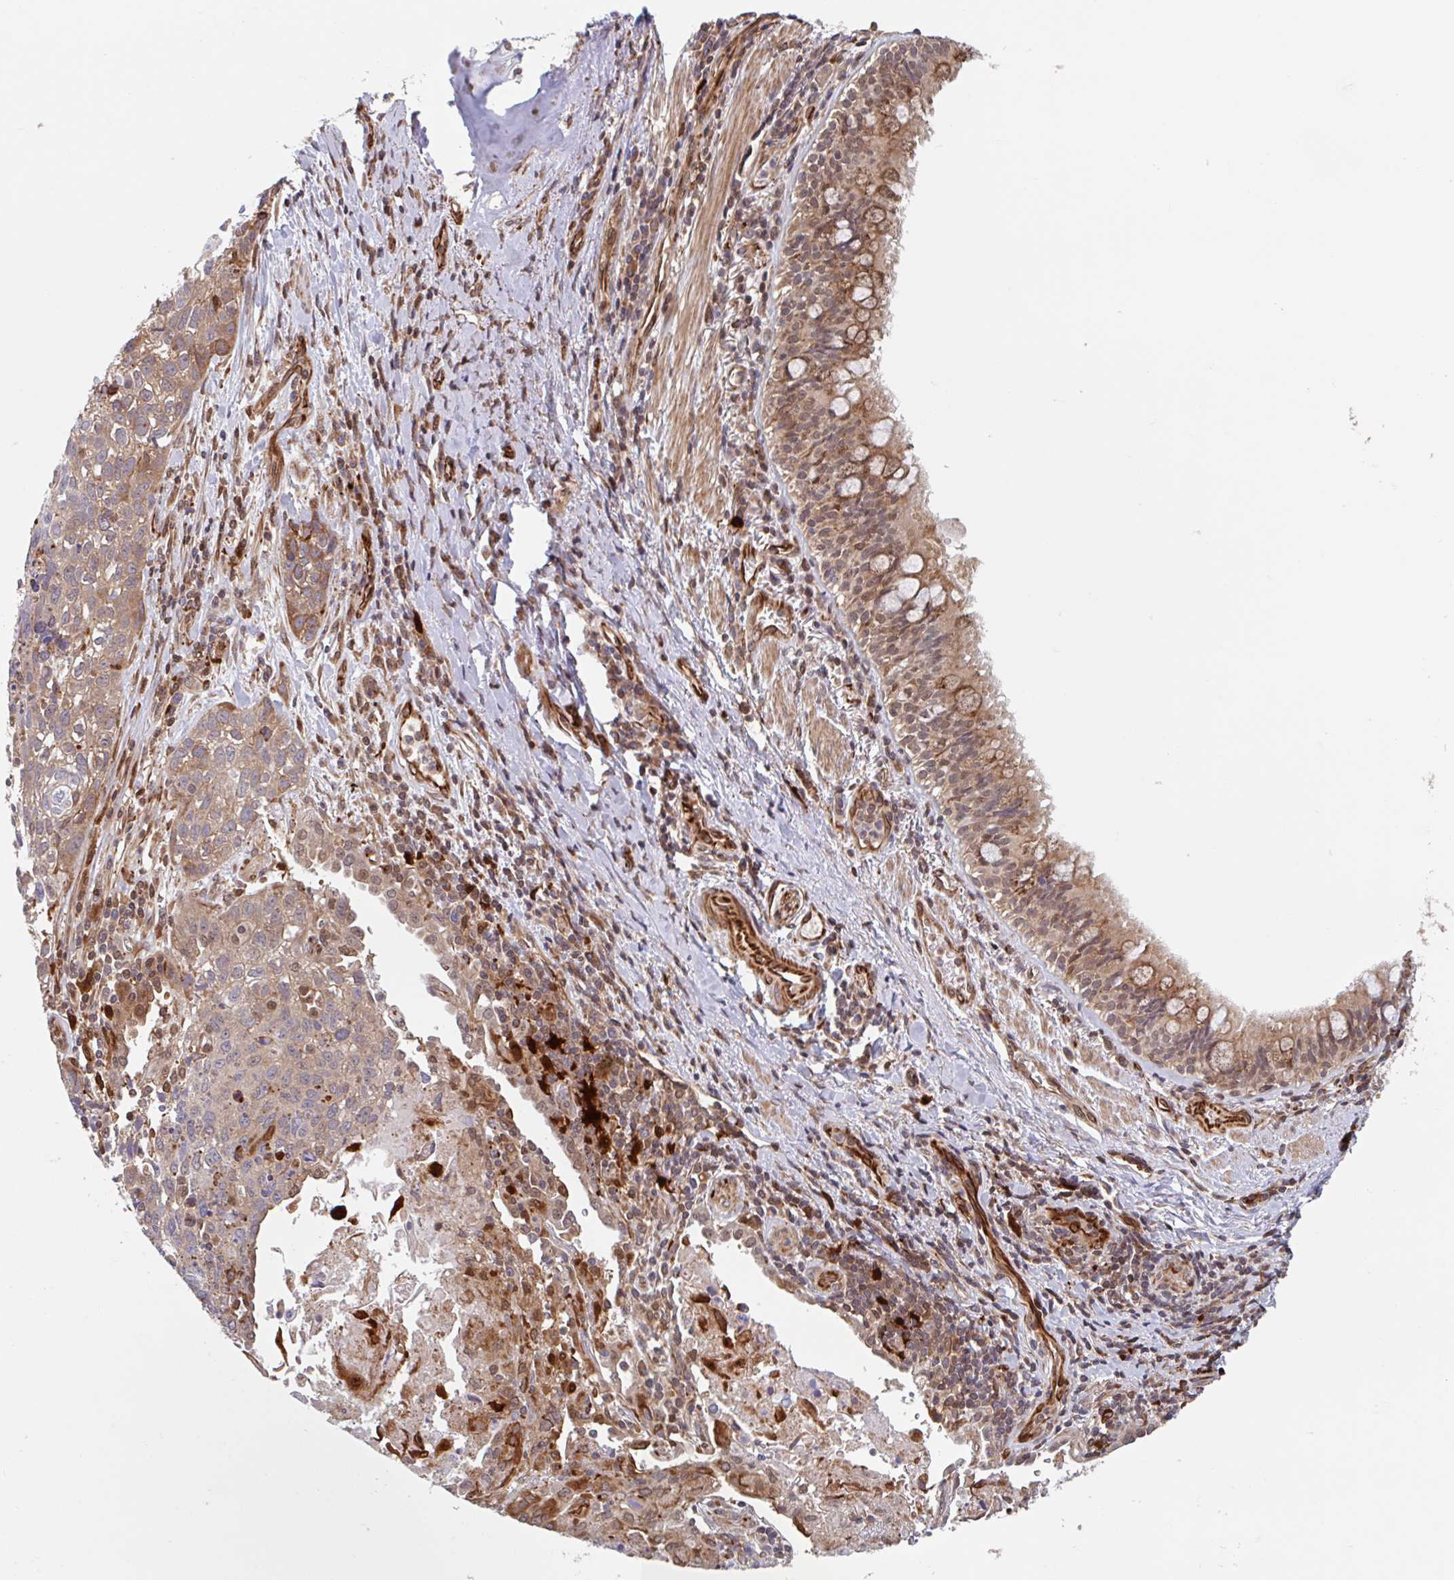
{"staining": {"intensity": "moderate", "quantity": "<25%", "location": "cytoplasmic/membranous"}, "tissue": "lung cancer", "cell_type": "Tumor cells", "image_type": "cancer", "snomed": [{"axis": "morphology", "description": "Squamous cell carcinoma, NOS"}, {"axis": "topography", "description": "Lung"}], "caption": "IHC staining of lung squamous cell carcinoma, which shows low levels of moderate cytoplasmic/membranous staining in about <25% of tumor cells indicating moderate cytoplasmic/membranous protein positivity. The staining was performed using DAB (brown) for protein detection and nuclei were counterstained in hematoxylin (blue).", "gene": "NUB1", "patient": {"sex": "male", "age": 74}}